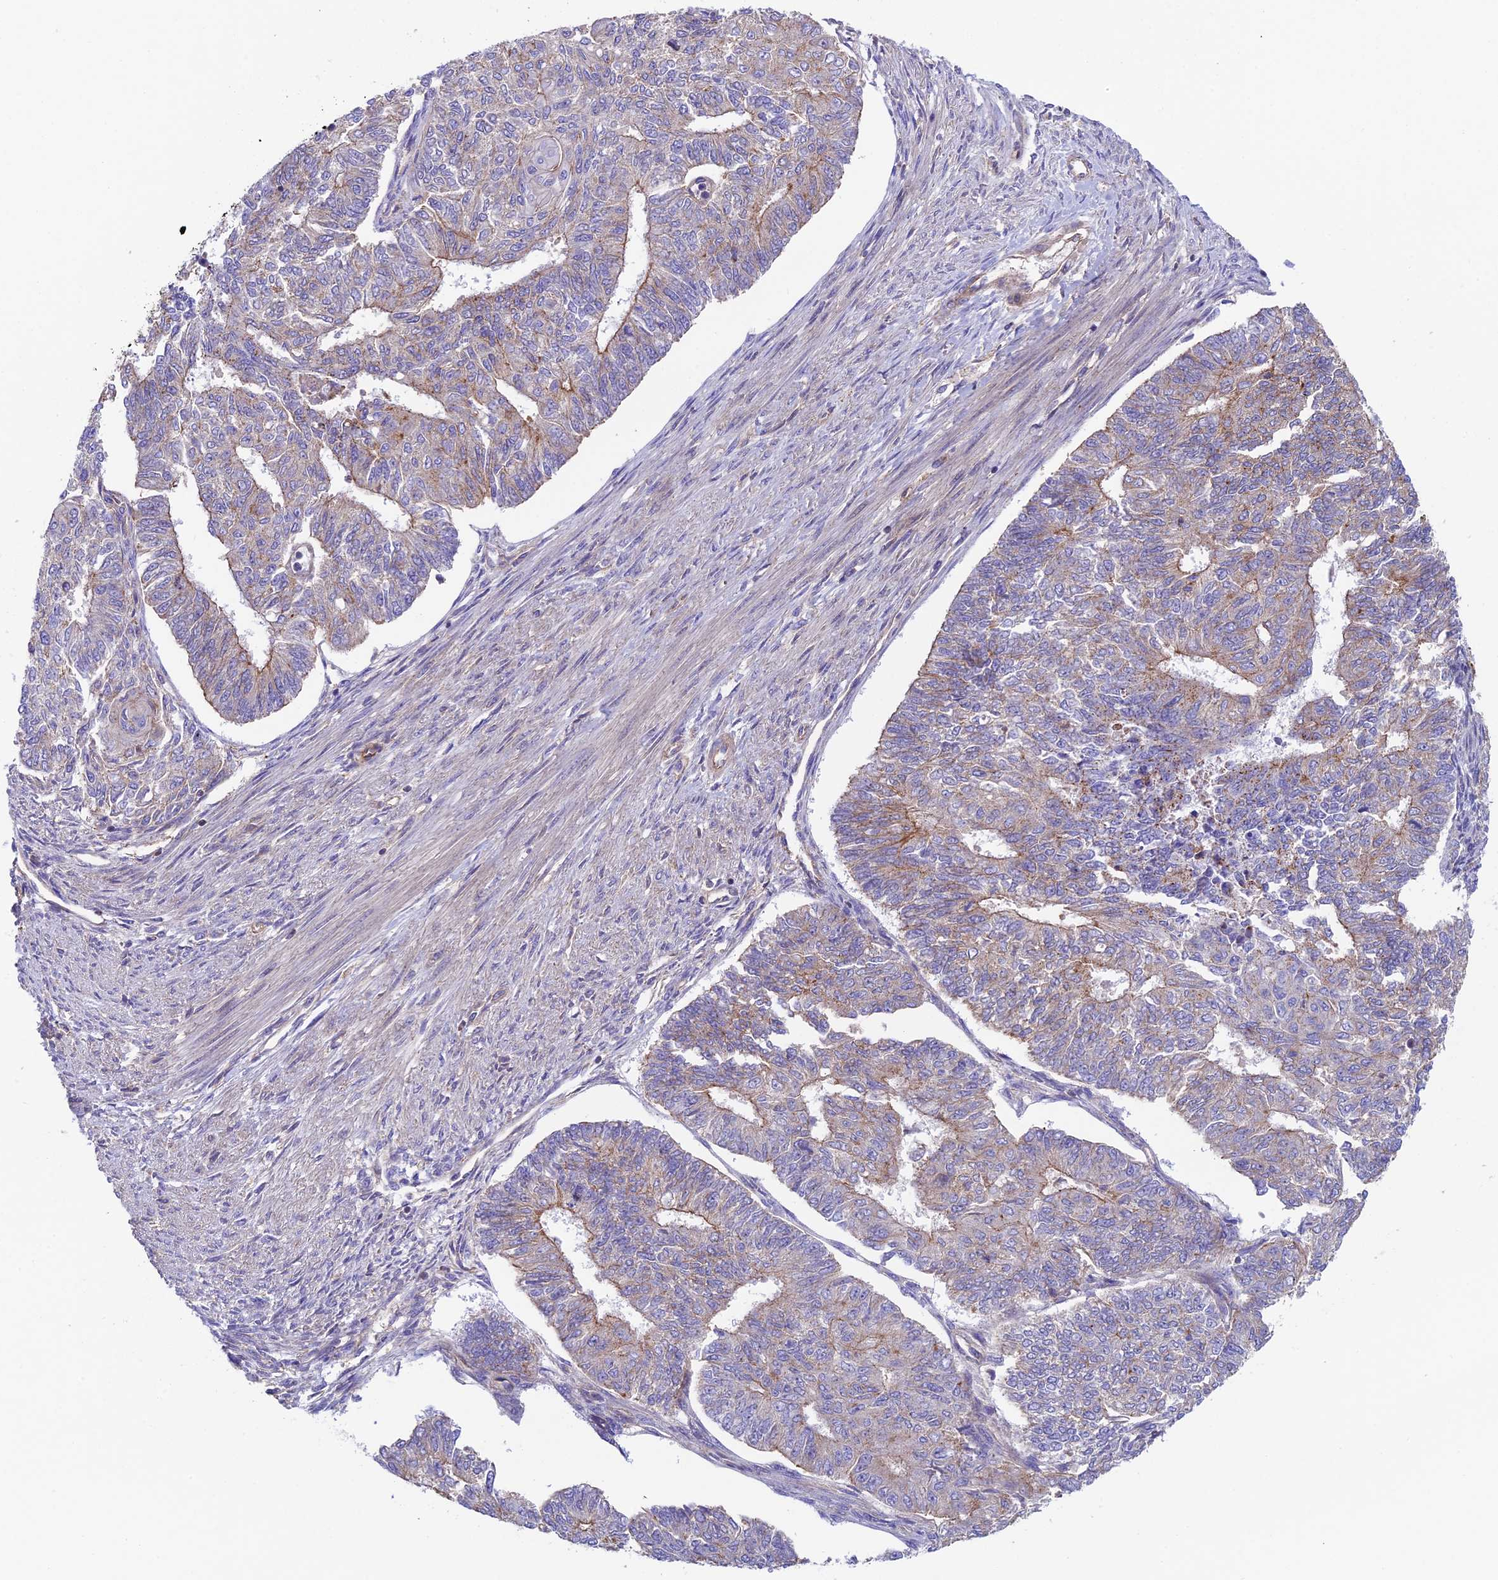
{"staining": {"intensity": "moderate", "quantity": "<25%", "location": "cytoplasmic/membranous"}, "tissue": "endometrial cancer", "cell_type": "Tumor cells", "image_type": "cancer", "snomed": [{"axis": "morphology", "description": "Adenocarcinoma, NOS"}, {"axis": "topography", "description": "Endometrium"}], "caption": "Protein expression analysis of human adenocarcinoma (endometrial) reveals moderate cytoplasmic/membranous staining in approximately <25% of tumor cells.", "gene": "QRFP", "patient": {"sex": "female", "age": 32}}